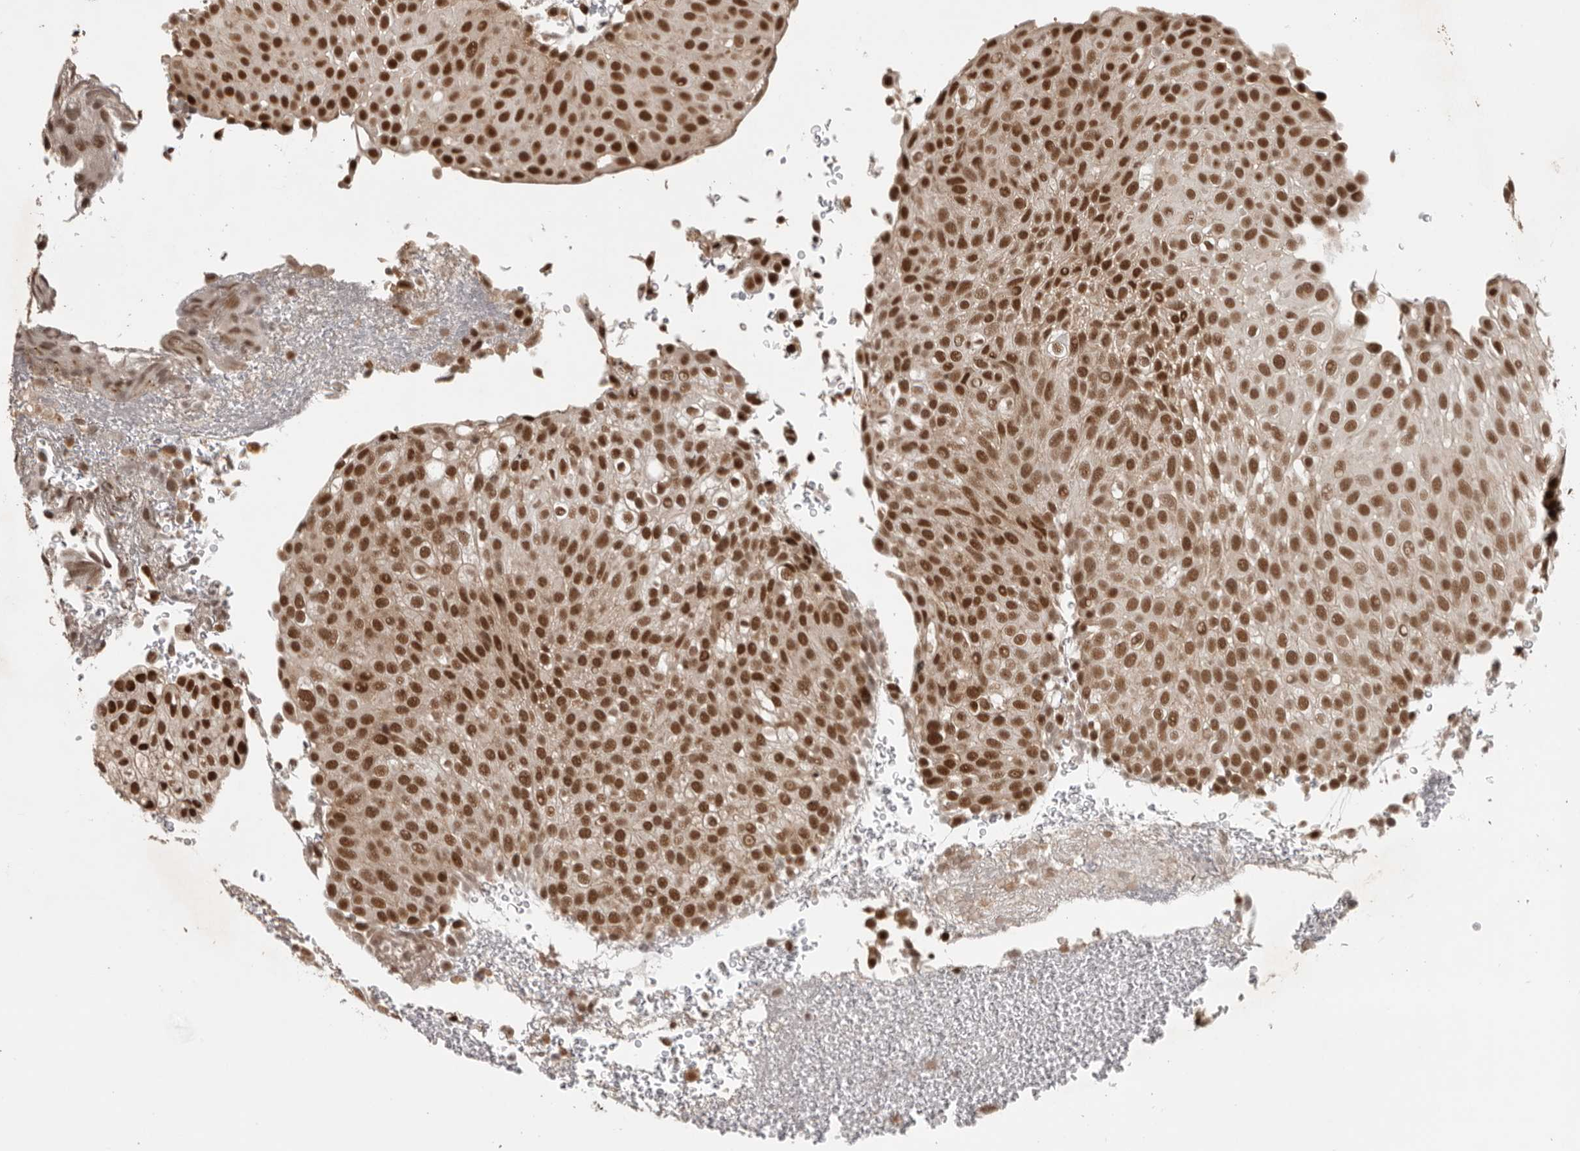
{"staining": {"intensity": "strong", "quantity": ">75%", "location": "nuclear"}, "tissue": "urothelial cancer", "cell_type": "Tumor cells", "image_type": "cancer", "snomed": [{"axis": "morphology", "description": "Urothelial carcinoma, Low grade"}, {"axis": "topography", "description": "Urinary bladder"}], "caption": "Immunohistochemical staining of human urothelial carcinoma (low-grade) shows strong nuclear protein staining in about >75% of tumor cells.", "gene": "CBLL1", "patient": {"sex": "male", "age": 78}}